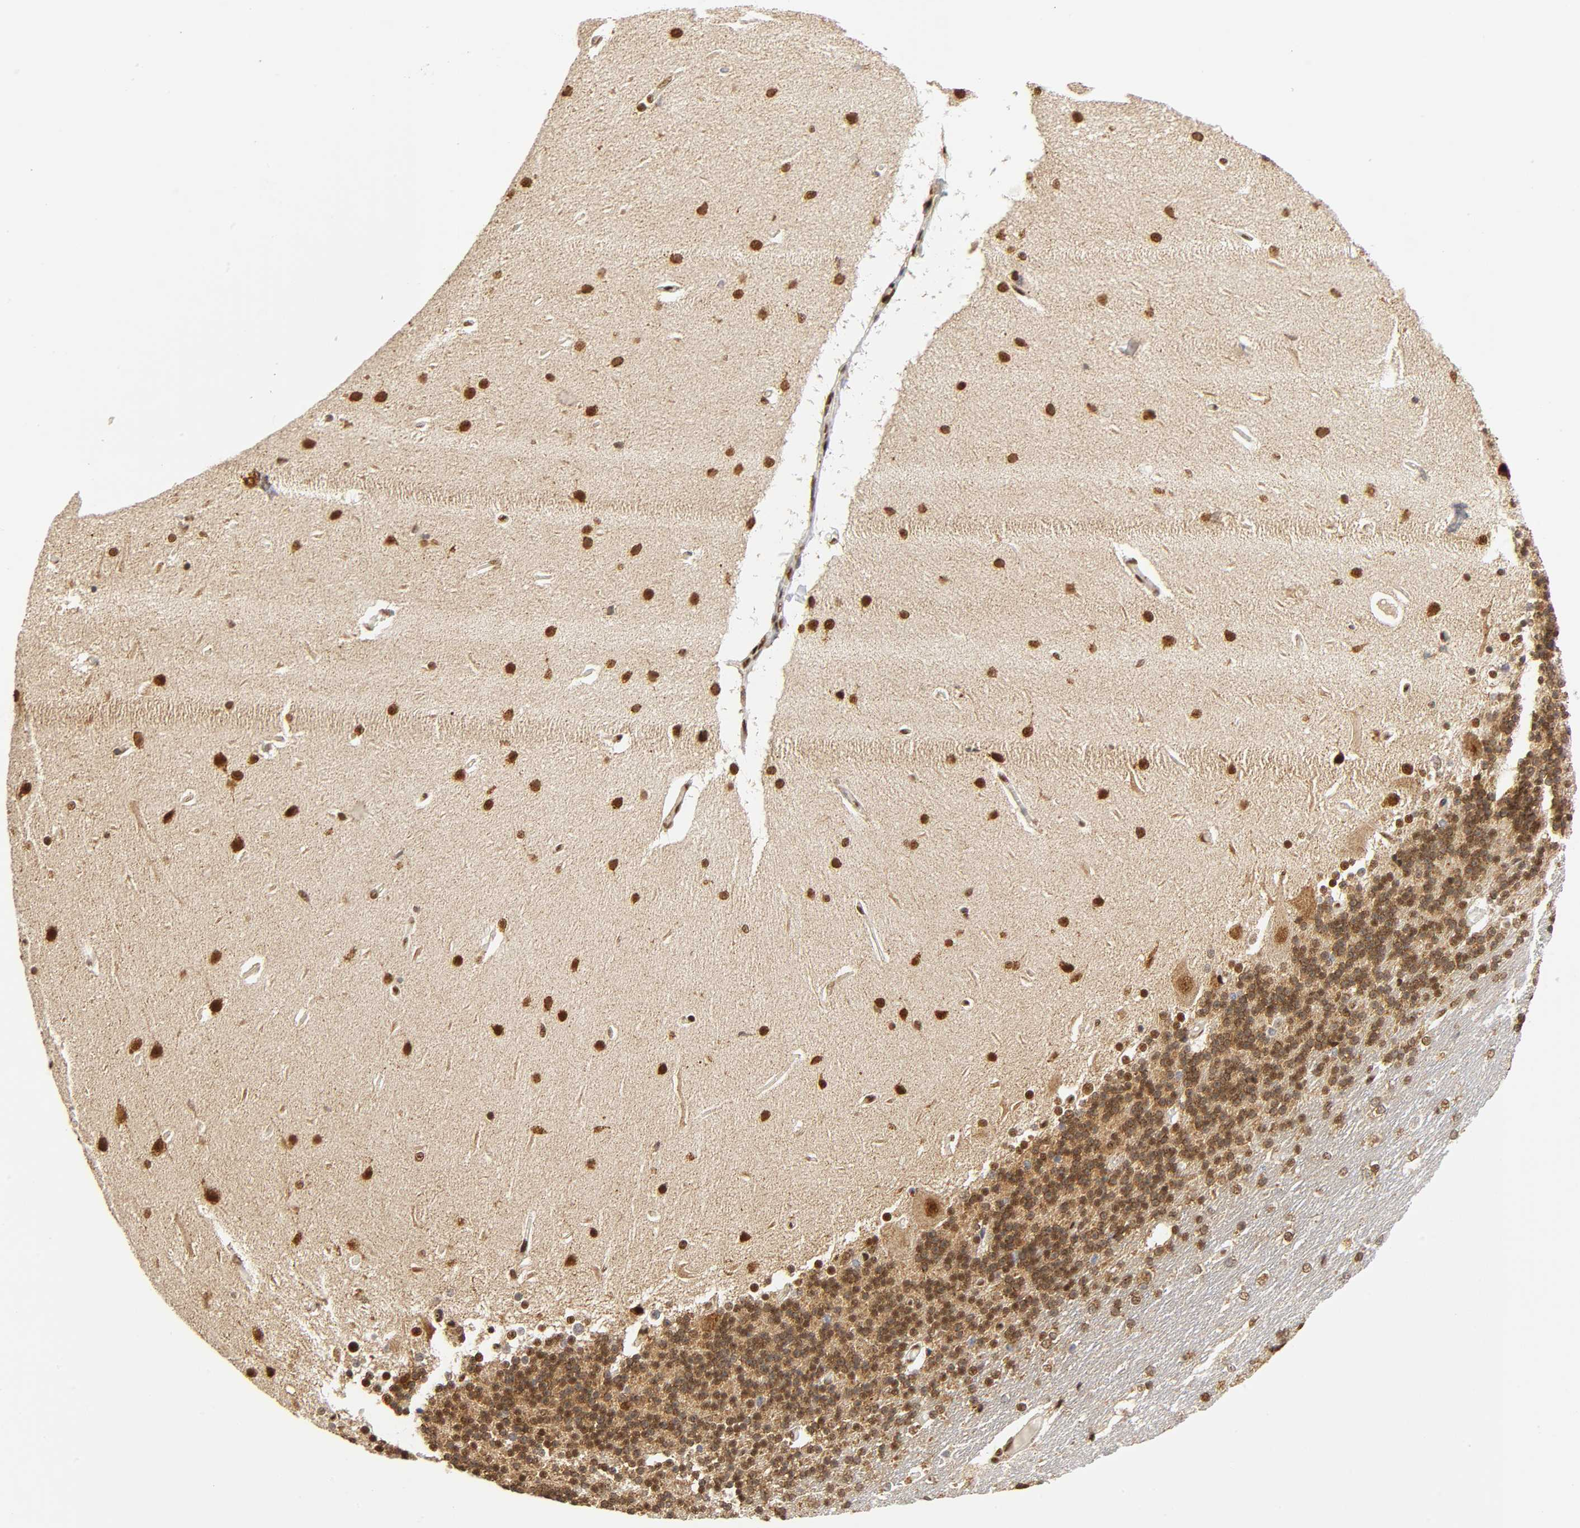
{"staining": {"intensity": "strong", "quantity": ">75%", "location": "cytoplasmic/membranous,nuclear"}, "tissue": "cerebellum", "cell_type": "Cells in granular layer", "image_type": "normal", "snomed": [{"axis": "morphology", "description": "Normal tissue, NOS"}, {"axis": "topography", "description": "Cerebellum"}], "caption": "Cerebellum stained with IHC exhibits strong cytoplasmic/membranous,nuclear staining in approximately >75% of cells in granular layer. (DAB (3,3'-diaminobenzidine) IHC with brightfield microscopy, high magnification).", "gene": "RNF122", "patient": {"sex": "female", "age": 54}}